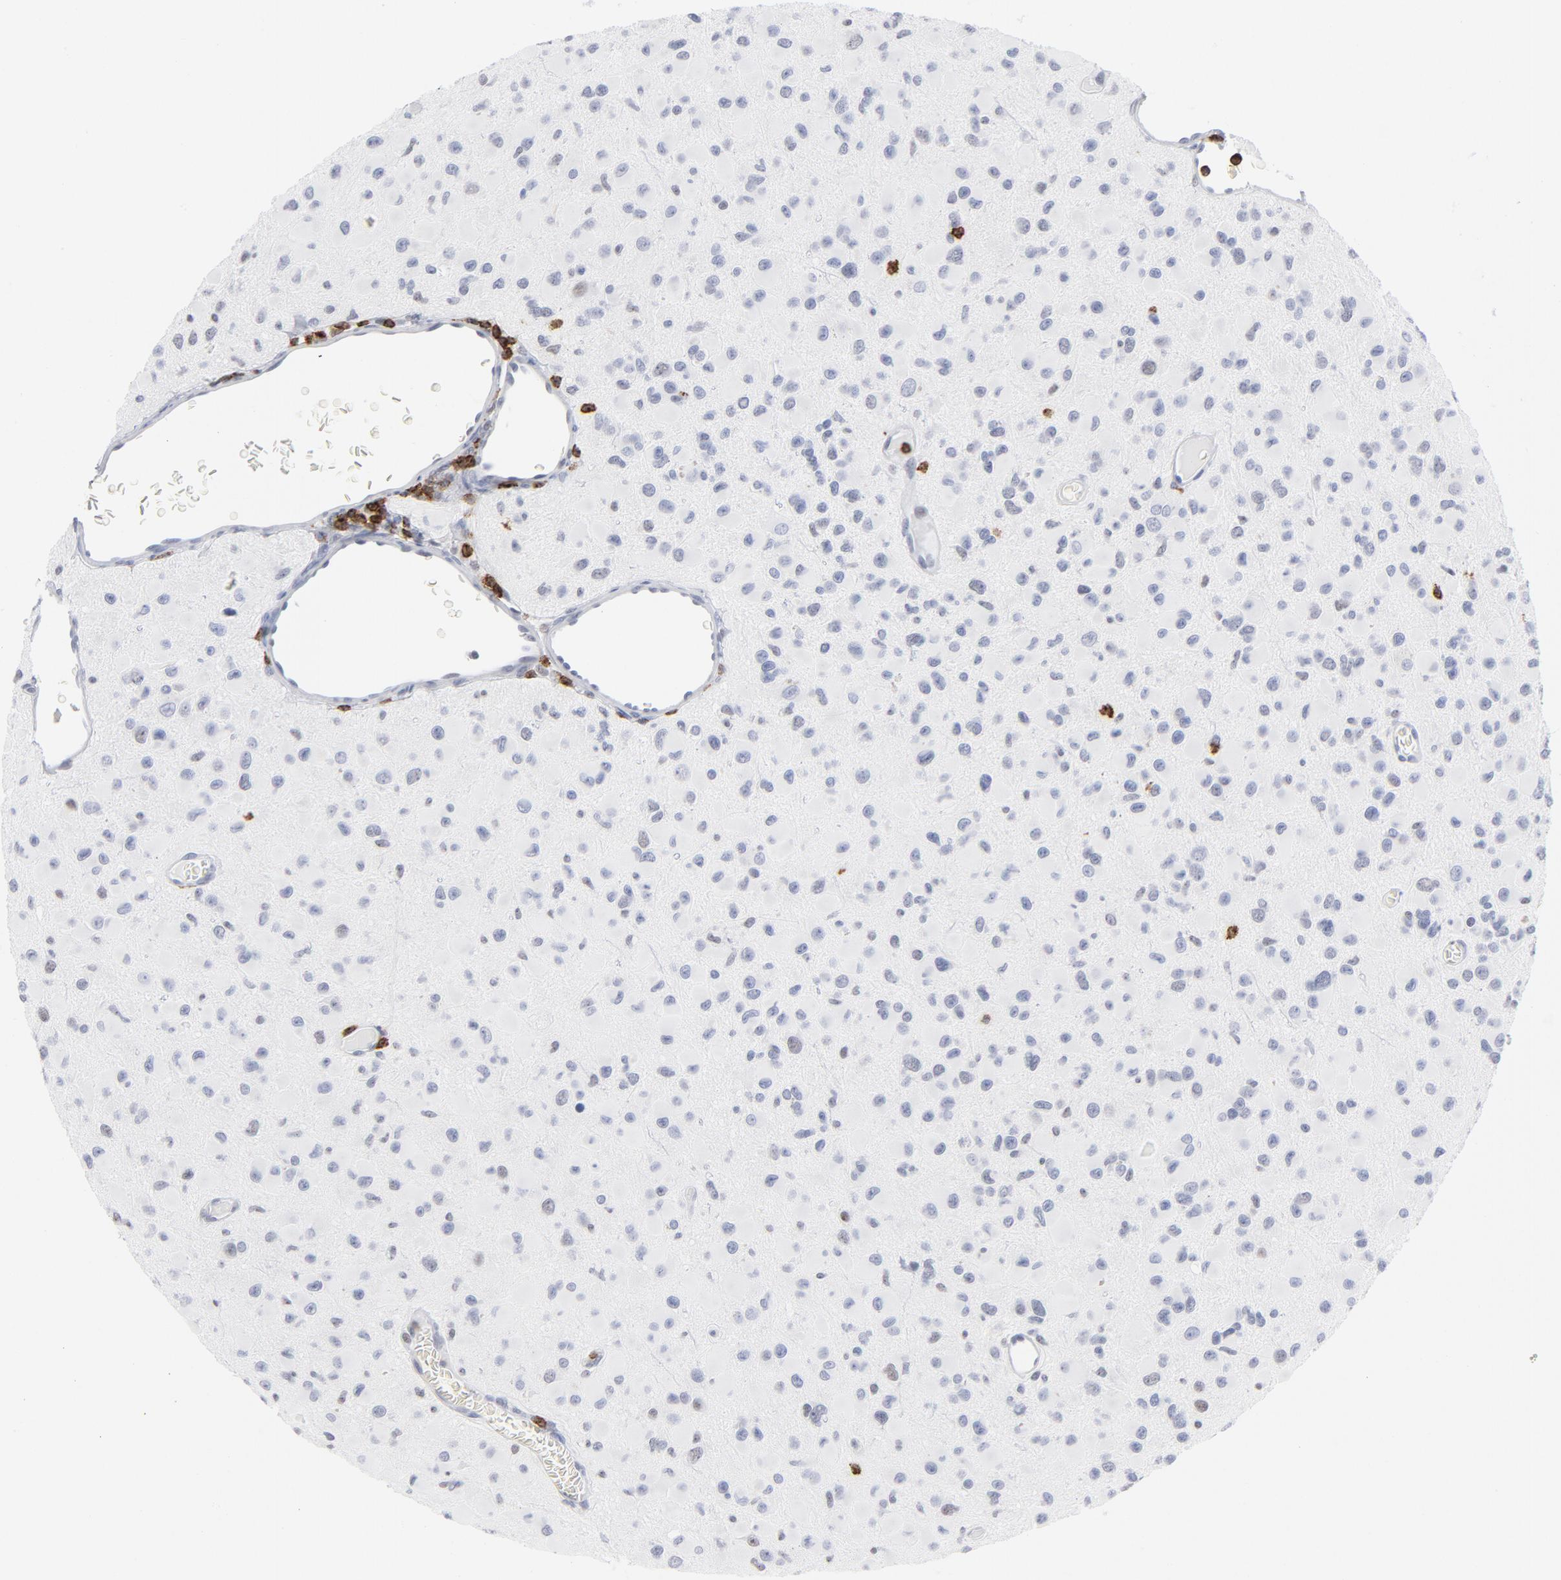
{"staining": {"intensity": "weak", "quantity": "<25%", "location": "nuclear"}, "tissue": "glioma", "cell_type": "Tumor cells", "image_type": "cancer", "snomed": [{"axis": "morphology", "description": "Glioma, malignant, Low grade"}, {"axis": "topography", "description": "Brain"}], "caption": "This is an immunohistochemistry (IHC) histopathology image of malignant low-grade glioma. There is no positivity in tumor cells.", "gene": "CD2", "patient": {"sex": "male", "age": 42}}